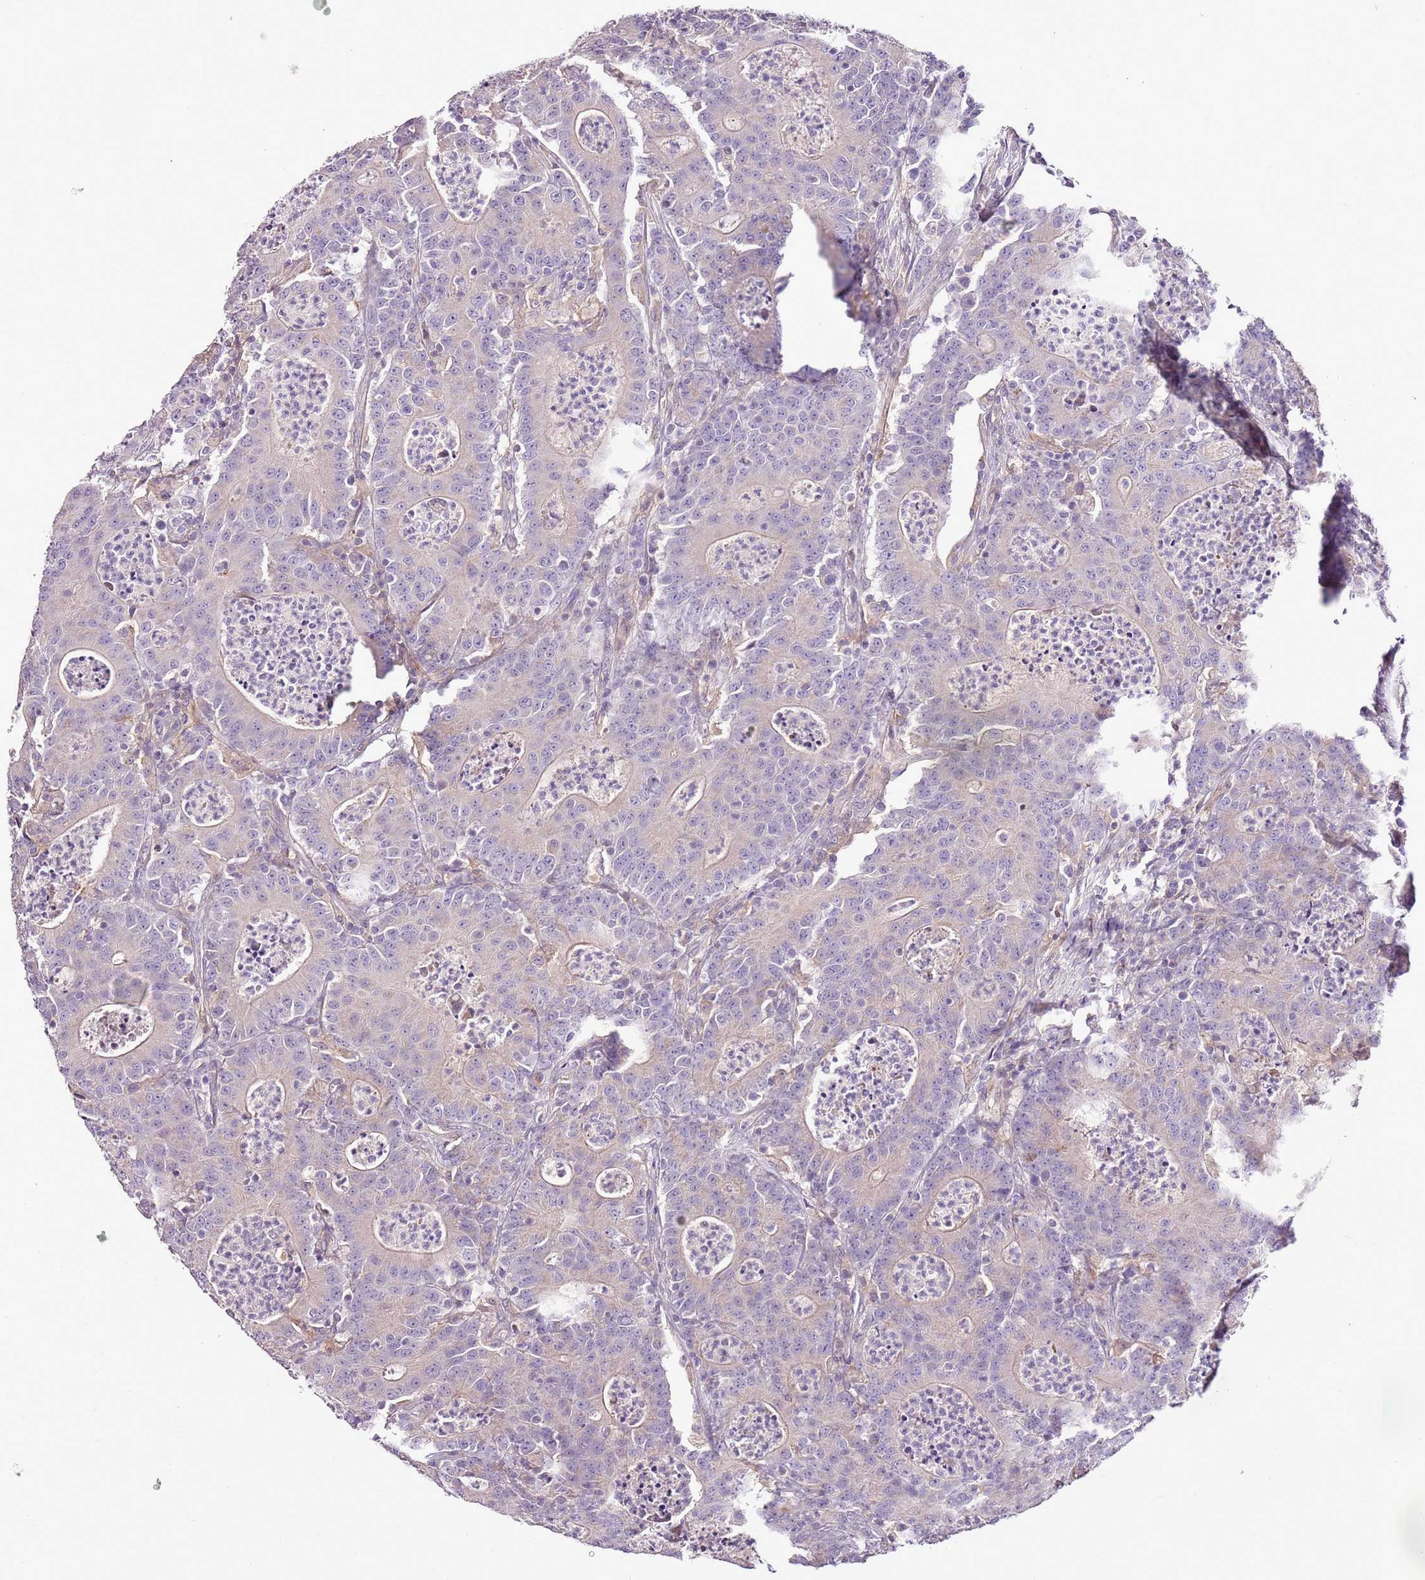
{"staining": {"intensity": "weak", "quantity": "<25%", "location": "cytoplasmic/membranous"}, "tissue": "colorectal cancer", "cell_type": "Tumor cells", "image_type": "cancer", "snomed": [{"axis": "morphology", "description": "Adenocarcinoma, NOS"}, {"axis": "topography", "description": "Colon"}], "caption": "Immunohistochemistry (IHC) photomicrograph of colorectal adenocarcinoma stained for a protein (brown), which demonstrates no positivity in tumor cells. Brightfield microscopy of immunohistochemistry stained with DAB (brown) and hematoxylin (blue), captured at high magnification.", "gene": "CMKLR1", "patient": {"sex": "male", "age": 83}}